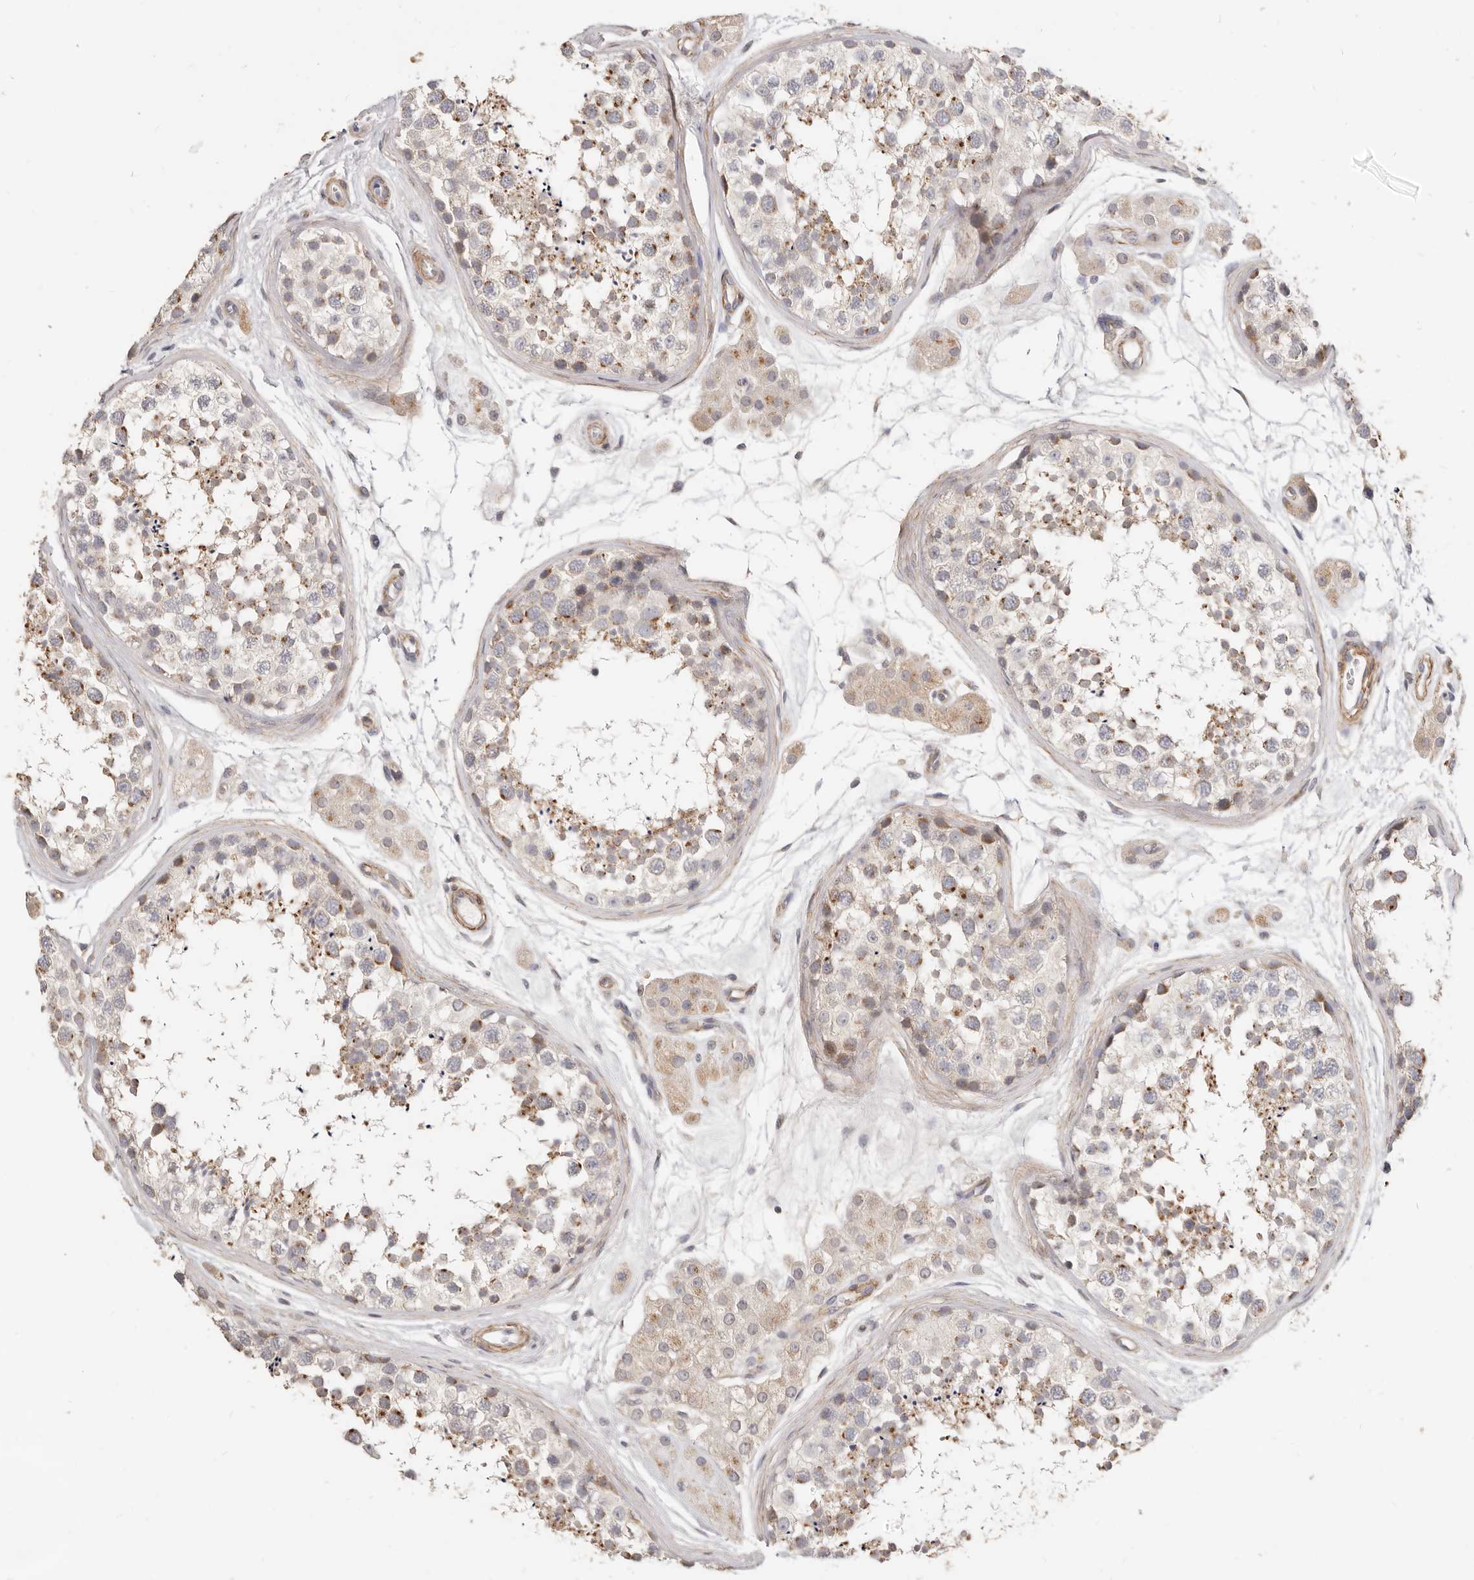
{"staining": {"intensity": "moderate", "quantity": ">75%", "location": "cytoplasmic/membranous"}, "tissue": "testis", "cell_type": "Cells in seminiferous ducts", "image_type": "normal", "snomed": [{"axis": "morphology", "description": "Normal tissue, NOS"}, {"axis": "topography", "description": "Testis"}], "caption": "Brown immunohistochemical staining in unremarkable human testis demonstrates moderate cytoplasmic/membranous positivity in about >75% of cells in seminiferous ducts.", "gene": "RABAC1", "patient": {"sex": "male", "age": 56}}